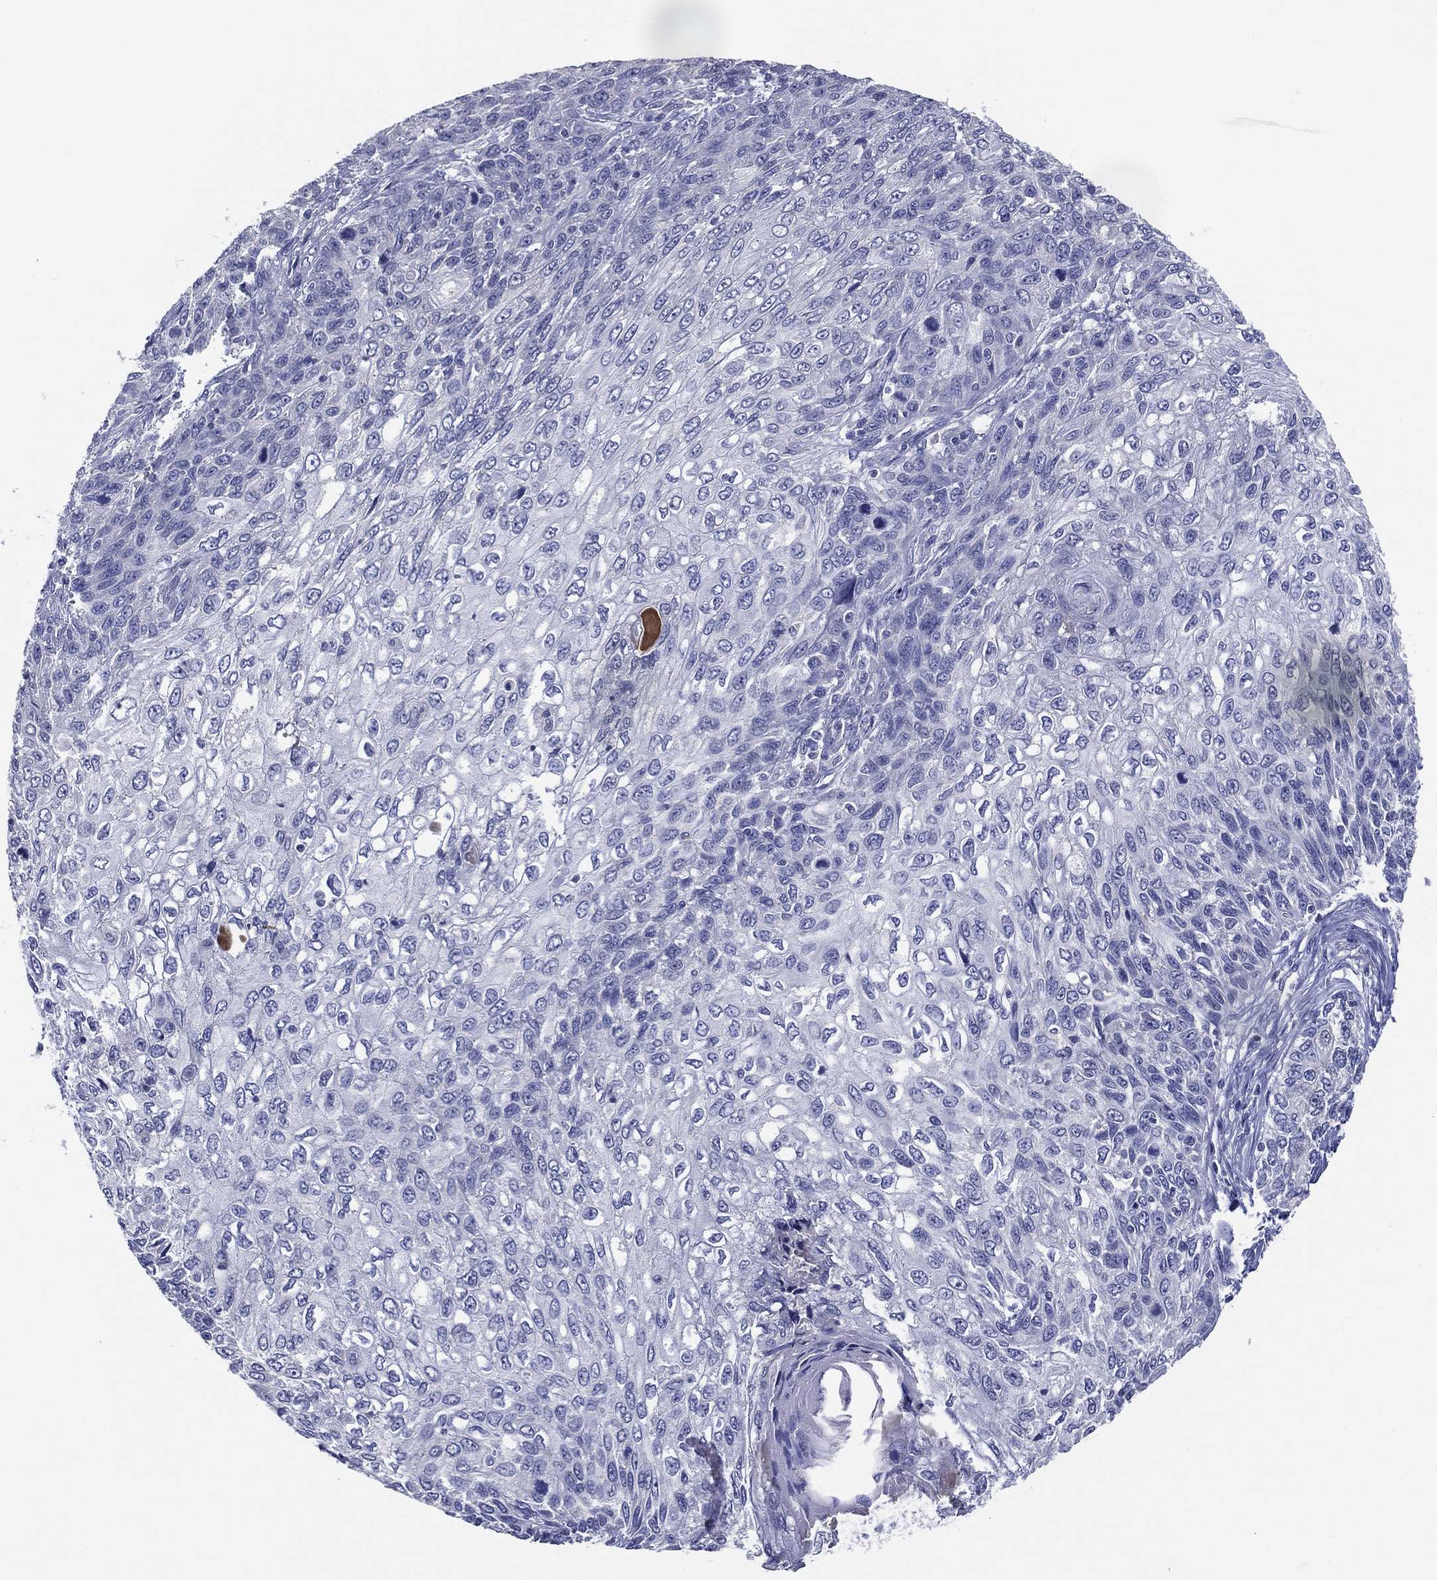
{"staining": {"intensity": "negative", "quantity": "none", "location": "none"}, "tissue": "skin cancer", "cell_type": "Tumor cells", "image_type": "cancer", "snomed": [{"axis": "morphology", "description": "Squamous cell carcinoma, NOS"}, {"axis": "topography", "description": "Skin"}], "caption": "This is an immunohistochemistry photomicrograph of skin cancer. There is no expression in tumor cells.", "gene": "SLC13A4", "patient": {"sex": "male", "age": 92}}